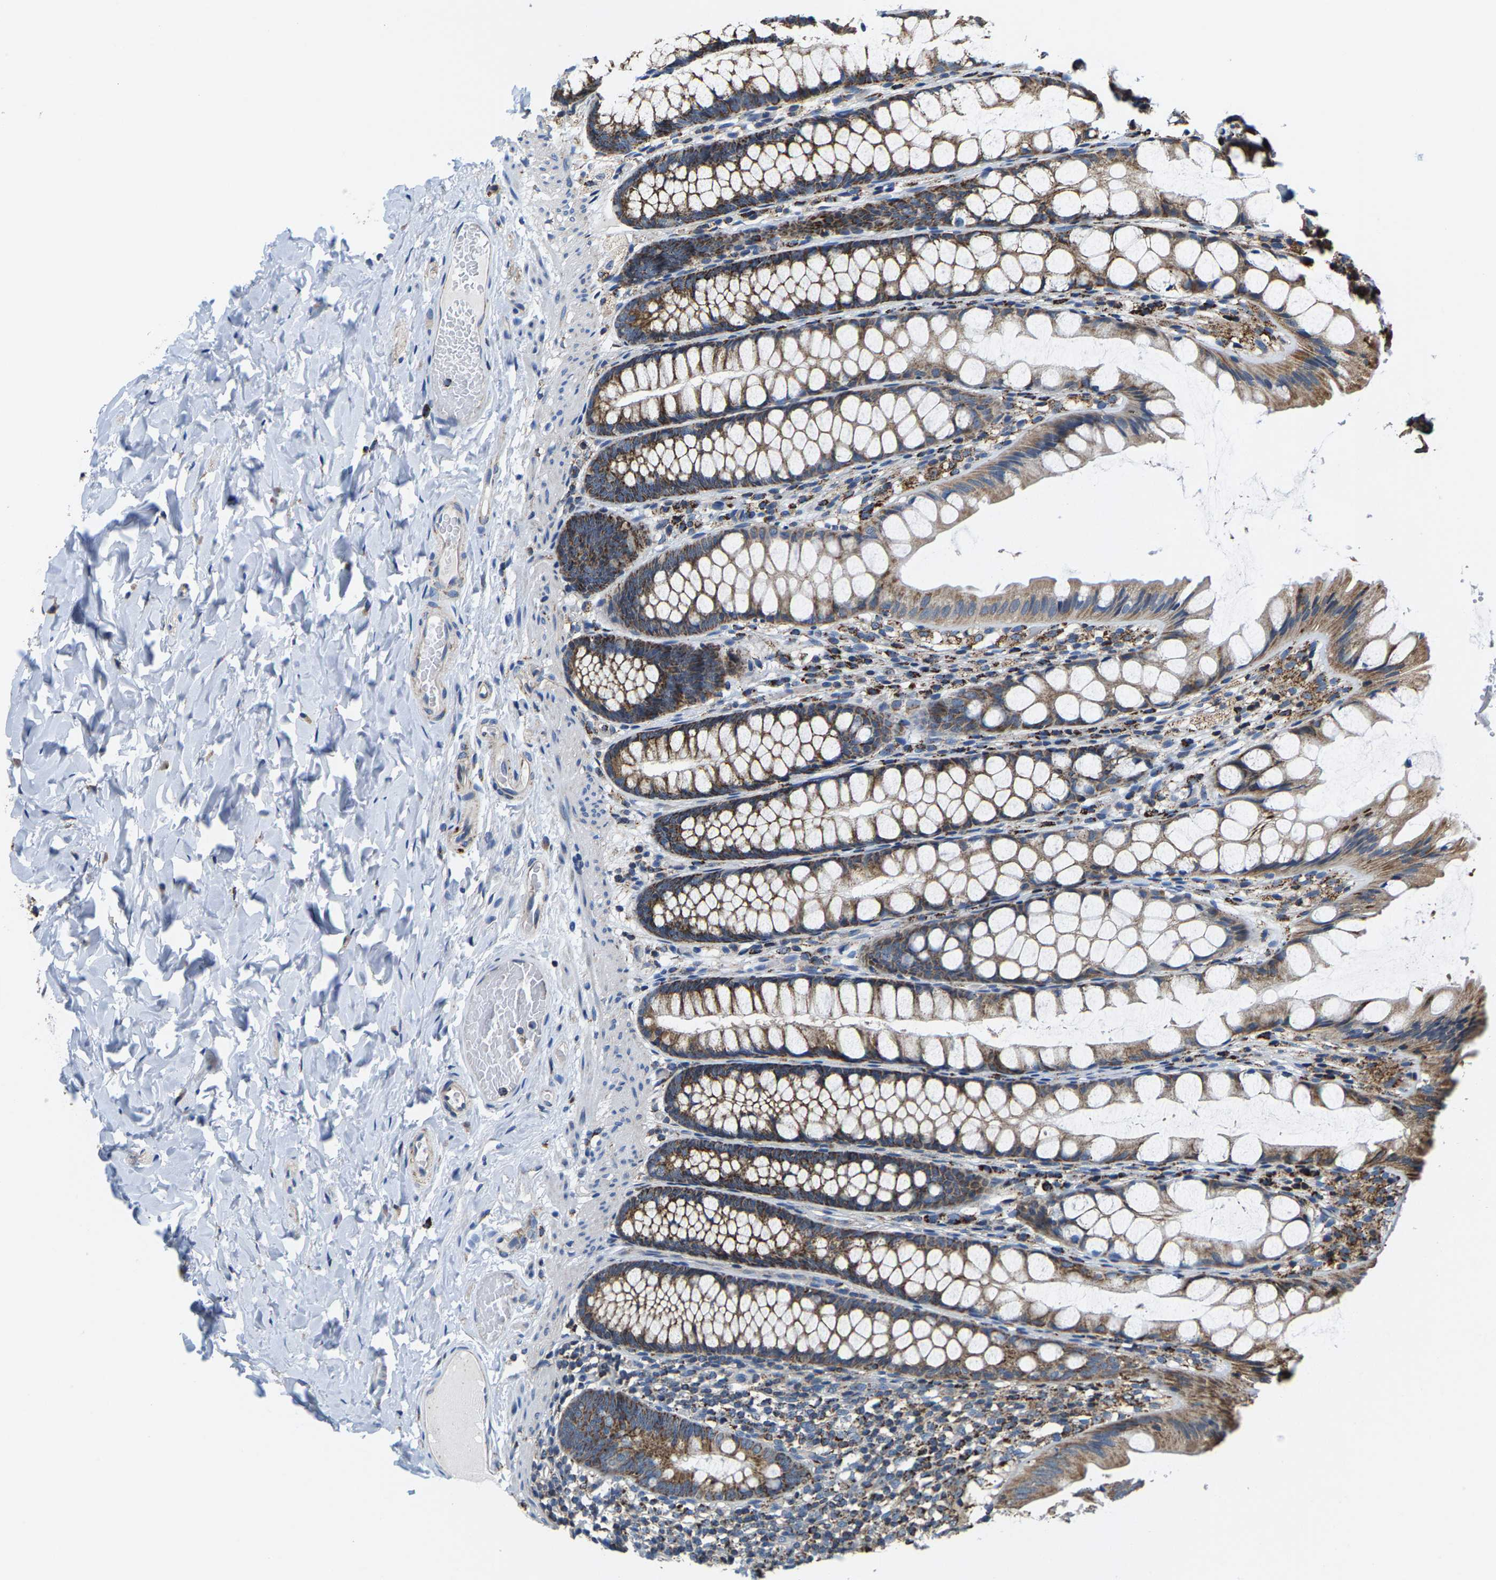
{"staining": {"intensity": "weak", "quantity": ">75%", "location": "cytoplasmic/membranous"}, "tissue": "colon", "cell_type": "Endothelial cells", "image_type": "normal", "snomed": [{"axis": "morphology", "description": "Normal tissue, NOS"}, {"axis": "topography", "description": "Colon"}], "caption": "Immunohistochemical staining of benign human colon displays weak cytoplasmic/membranous protein expression in approximately >75% of endothelial cells.", "gene": "SHMT2", "patient": {"sex": "male", "age": 47}}